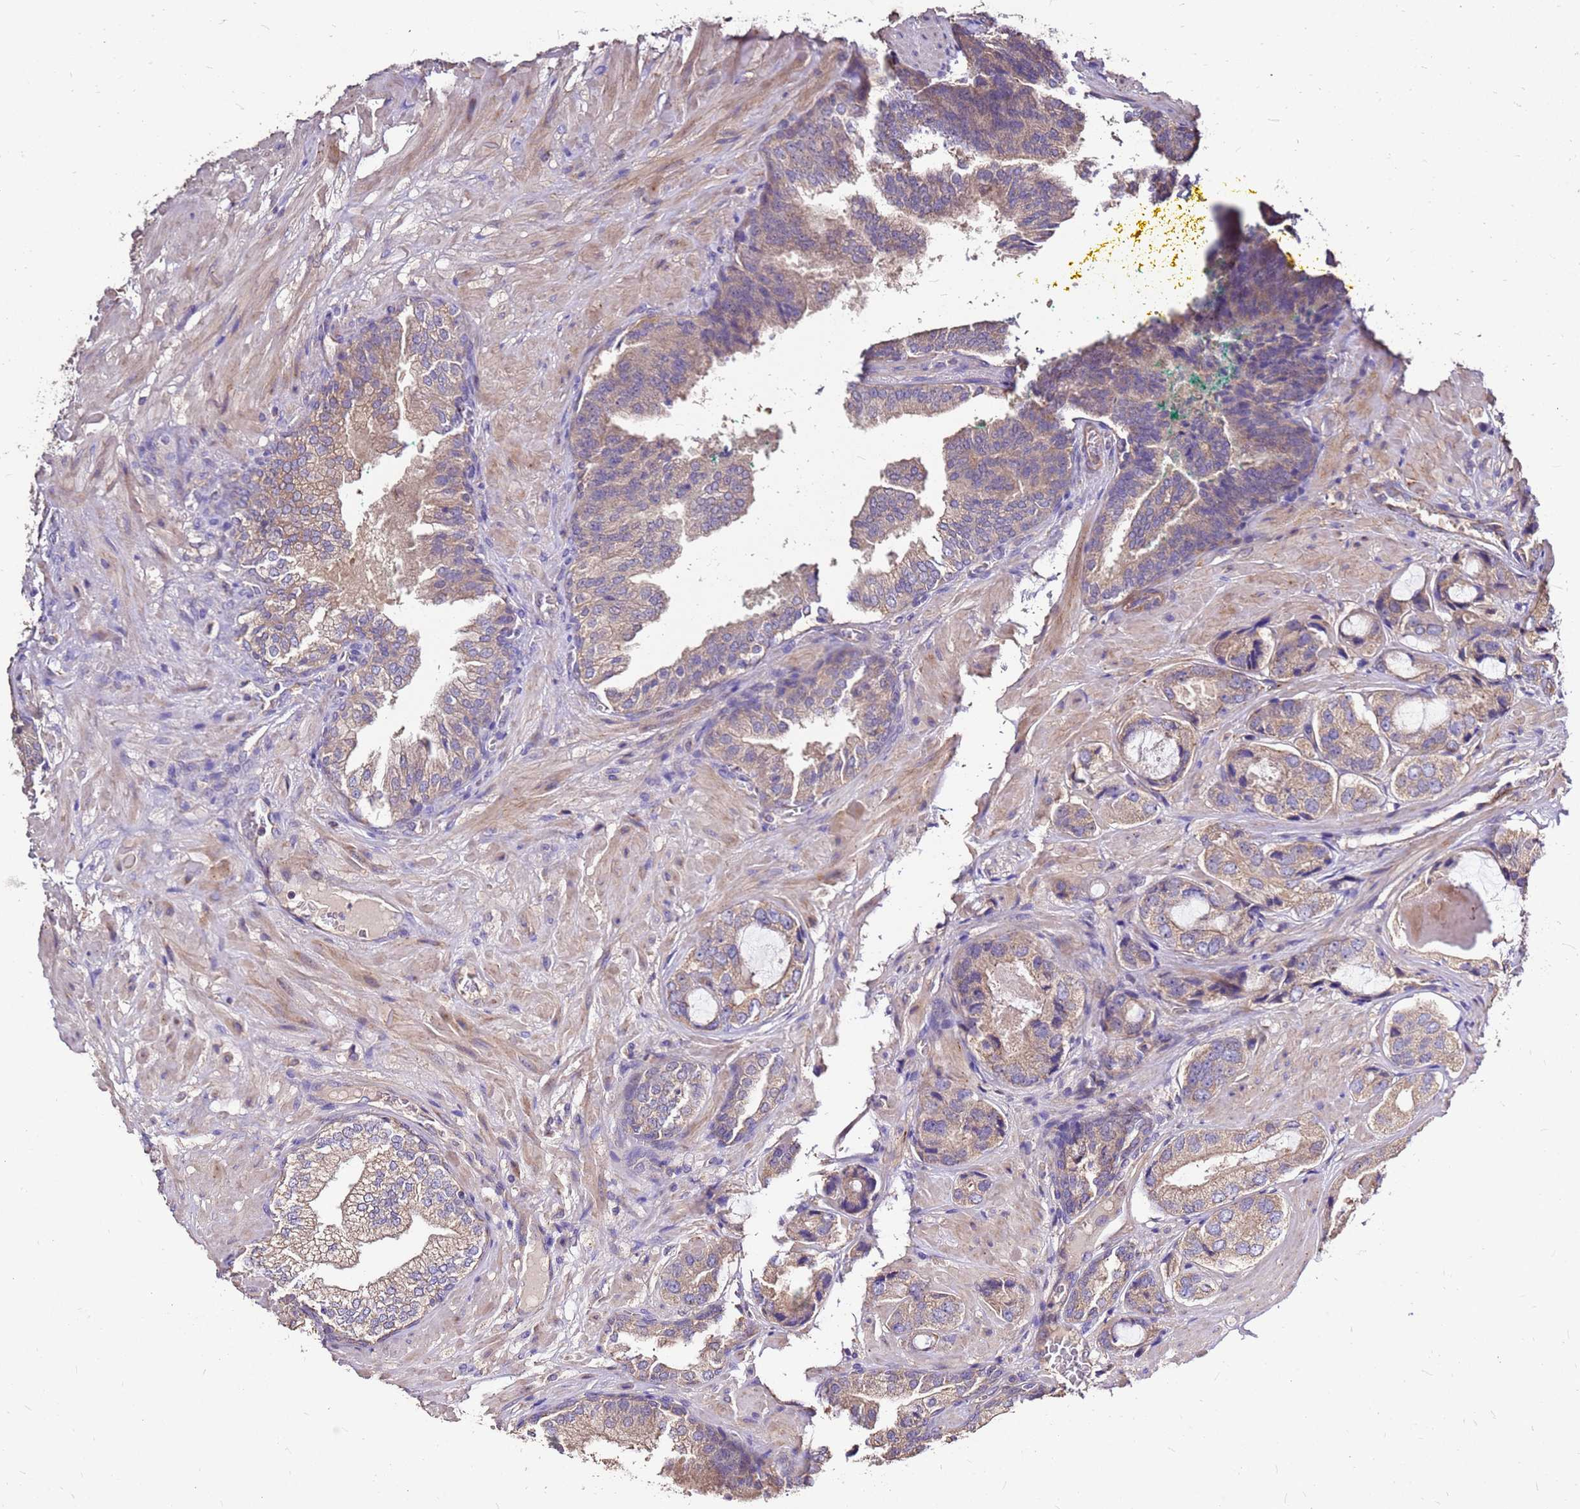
{"staining": {"intensity": "weak", "quantity": "25%-75%", "location": "cytoplasmic/membranous"}, "tissue": "prostate cancer", "cell_type": "Tumor cells", "image_type": "cancer", "snomed": [{"axis": "morphology", "description": "Adenocarcinoma, High grade"}, {"axis": "topography", "description": "Prostate"}], "caption": "Tumor cells reveal weak cytoplasmic/membranous expression in about 25%-75% of cells in prostate cancer.", "gene": "EXD3", "patient": {"sex": "male", "age": 59}}